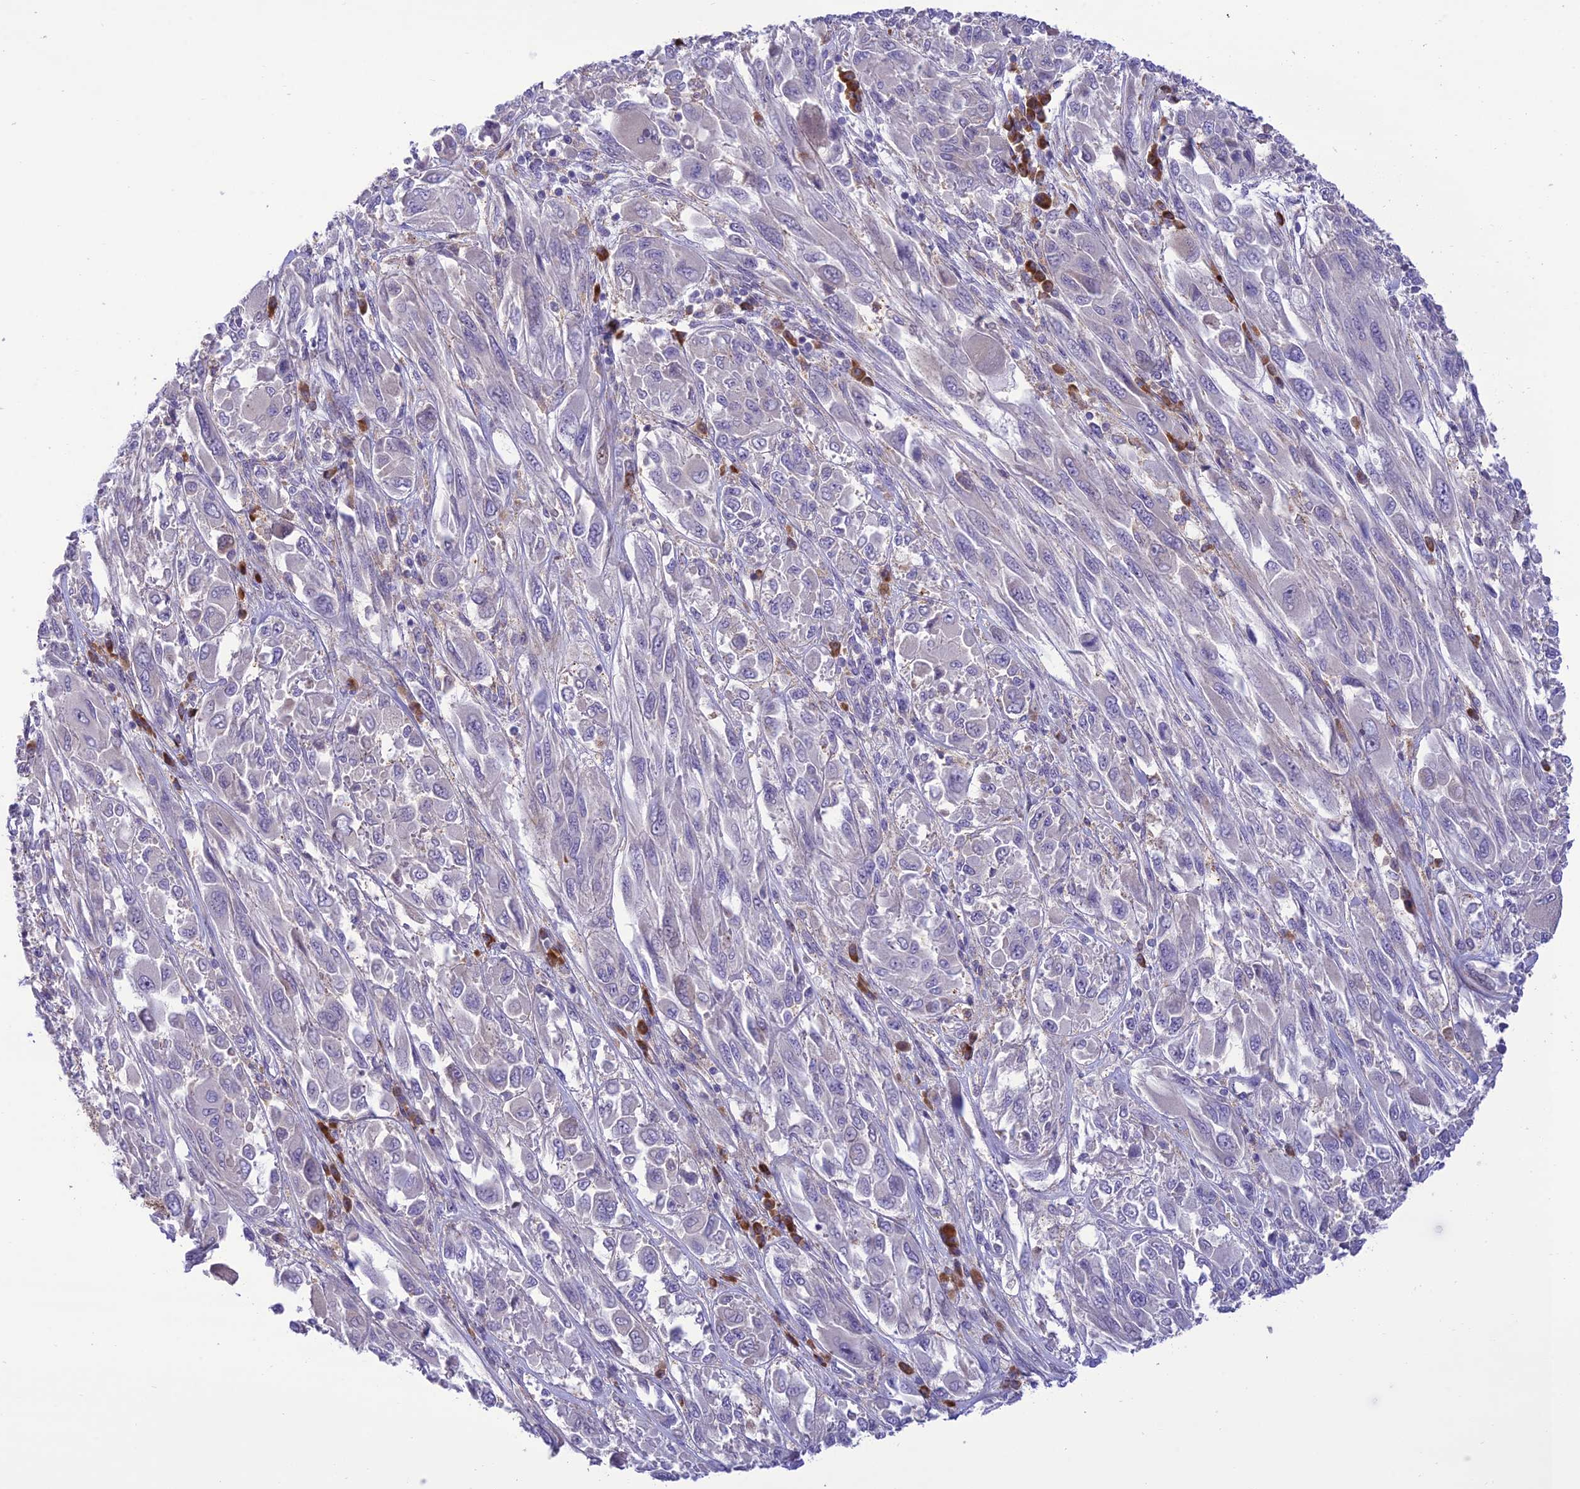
{"staining": {"intensity": "negative", "quantity": "none", "location": "none"}, "tissue": "melanoma", "cell_type": "Tumor cells", "image_type": "cancer", "snomed": [{"axis": "morphology", "description": "Malignant melanoma, NOS"}, {"axis": "topography", "description": "Skin"}], "caption": "Immunohistochemistry image of malignant melanoma stained for a protein (brown), which reveals no expression in tumor cells.", "gene": "JMY", "patient": {"sex": "female", "age": 91}}